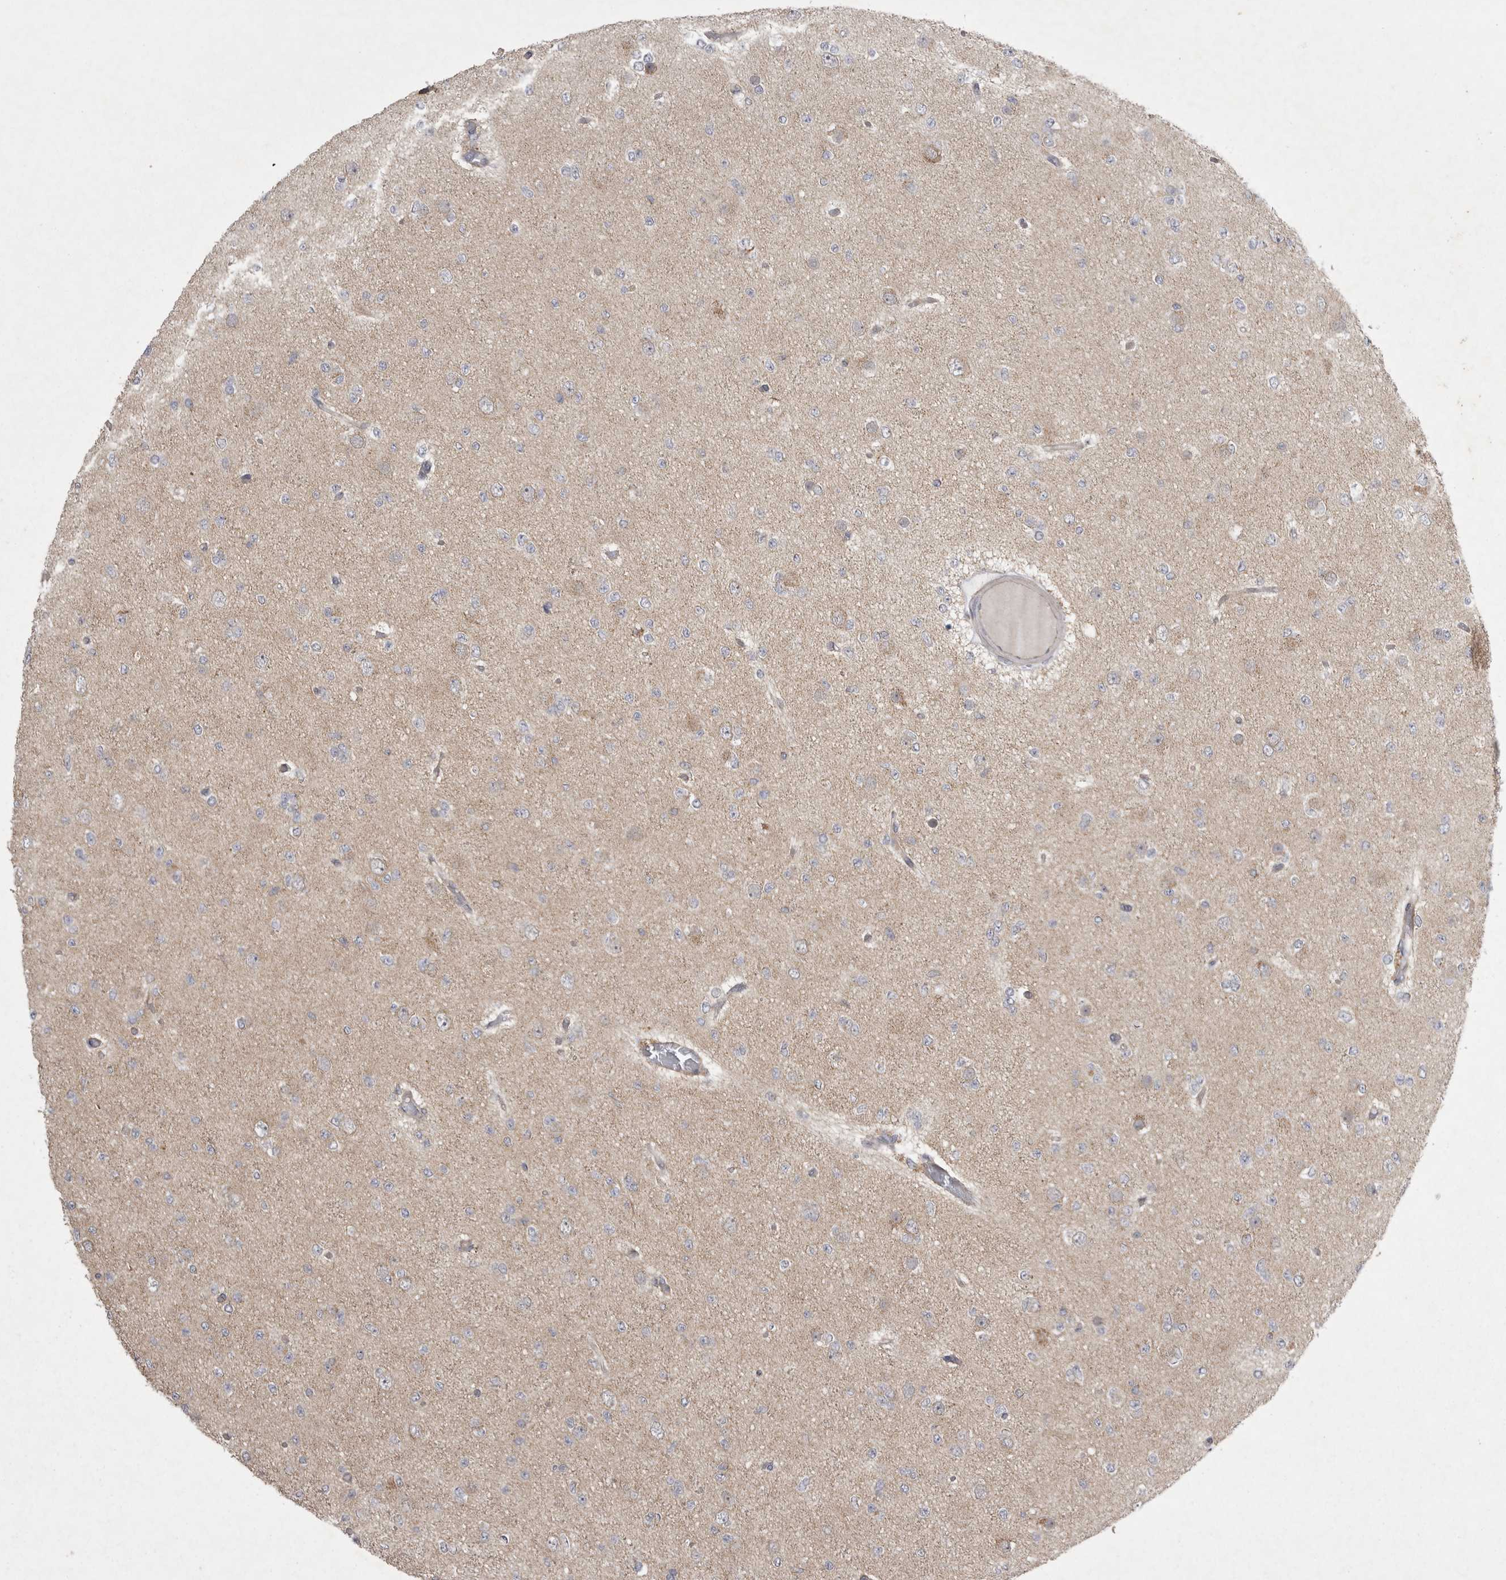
{"staining": {"intensity": "weak", "quantity": "<25%", "location": "cytoplasmic/membranous"}, "tissue": "glioma", "cell_type": "Tumor cells", "image_type": "cancer", "snomed": [{"axis": "morphology", "description": "Glioma, malignant, Low grade"}, {"axis": "topography", "description": "Brain"}], "caption": "A high-resolution photomicrograph shows immunohistochemistry (IHC) staining of malignant glioma (low-grade), which demonstrates no significant expression in tumor cells.", "gene": "TSPOAP1", "patient": {"sex": "female", "age": 22}}